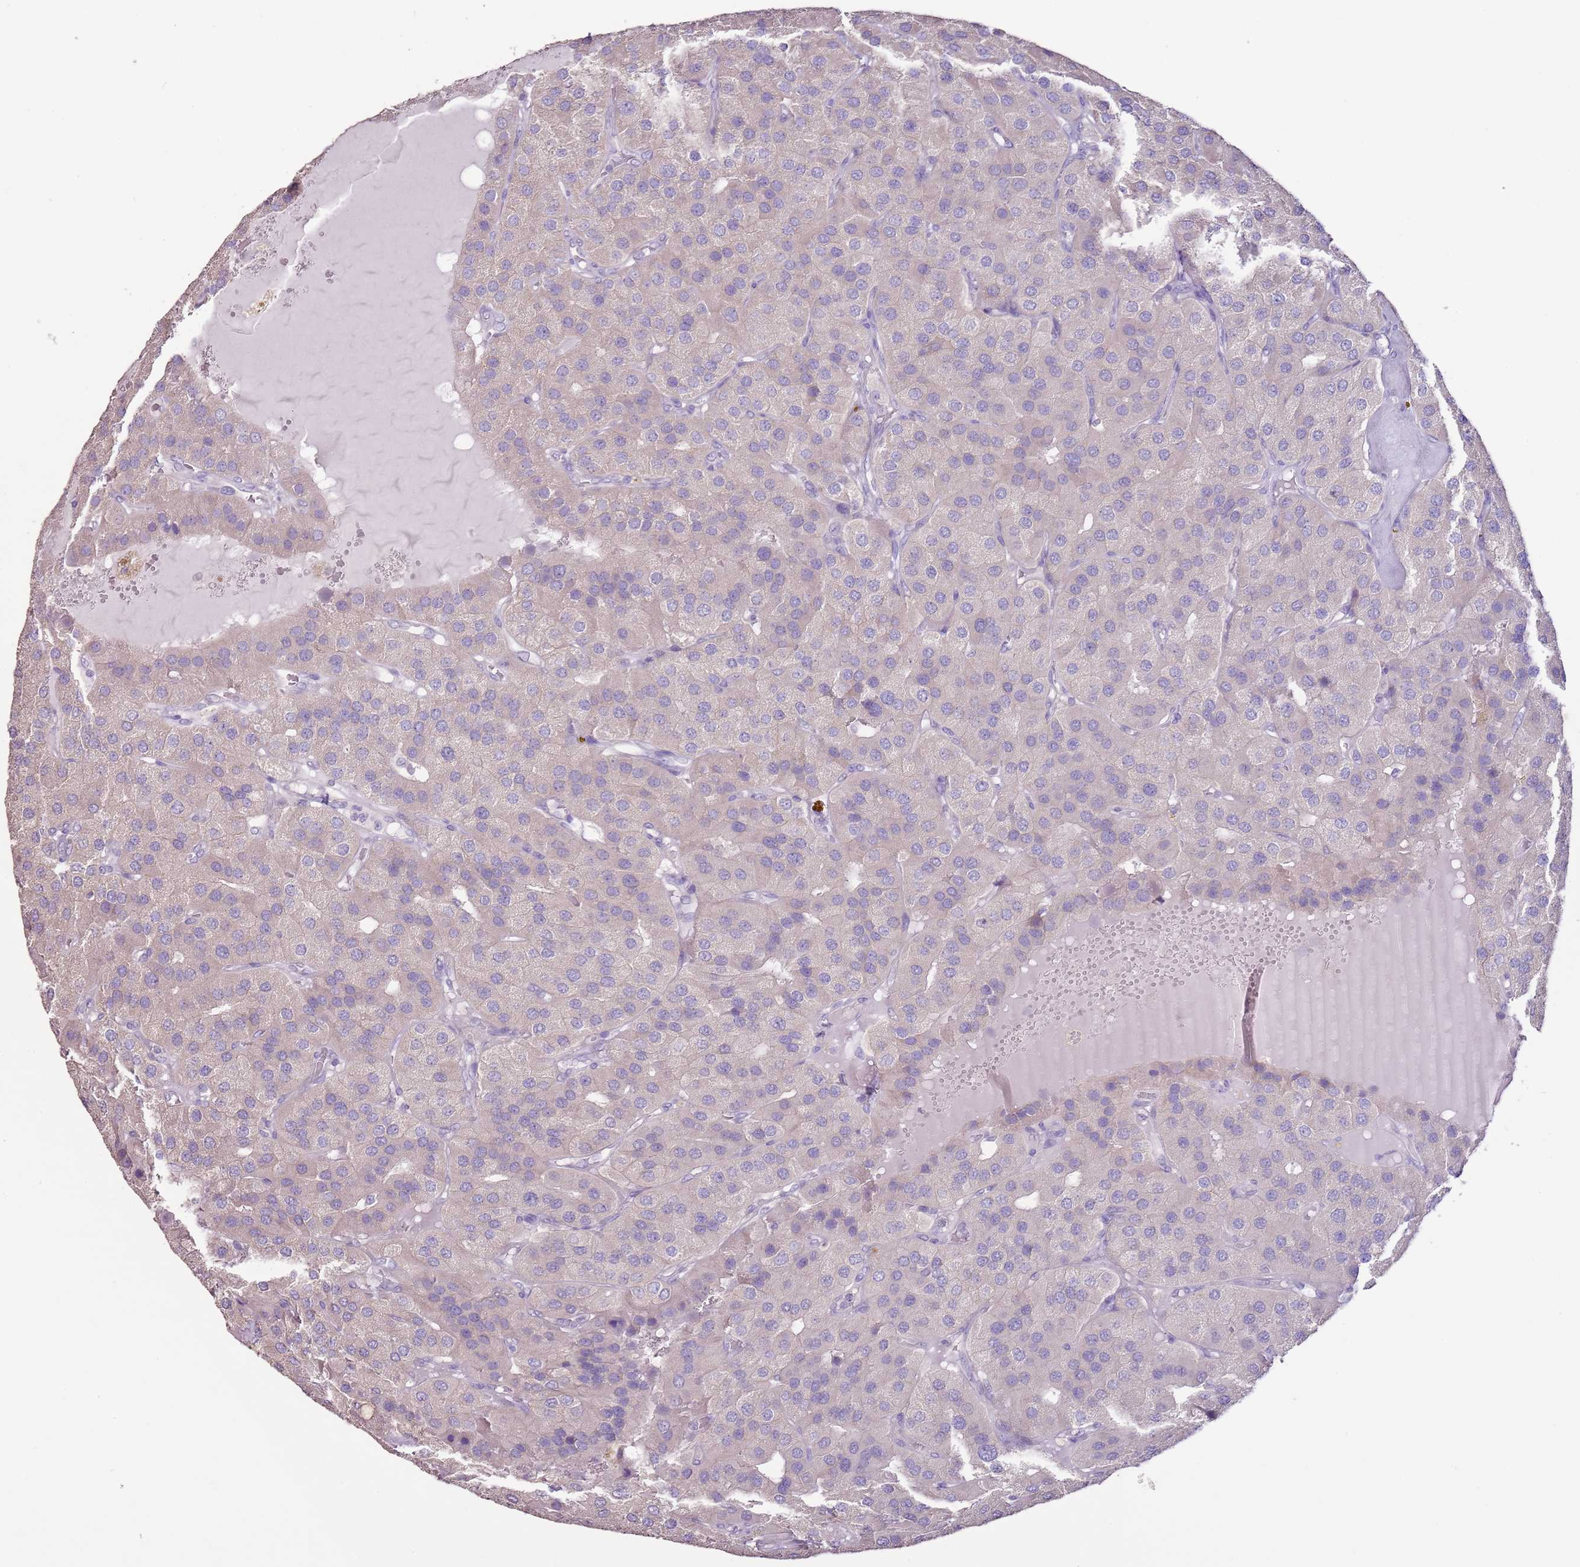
{"staining": {"intensity": "negative", "quantity": "none", "location": "none"}, "tissue": "parathyroid gland", "cell_type": "Glandular cells", "image_type": "normal", "snomed": [{"axis": "morphology", "description": "Normal tissue, NOS"}, {"axis": "morphology", "description": "Adenoma, NOS"}, {"axis": "topography", "description": "Parathyroid gland"}], "caption": "Immunohistochemical staining of normal parathyroid gland shows no significant expression in glandular cells.", "gene": "BLOC1S2", "patient": {"sex": "female", "age": 86}}